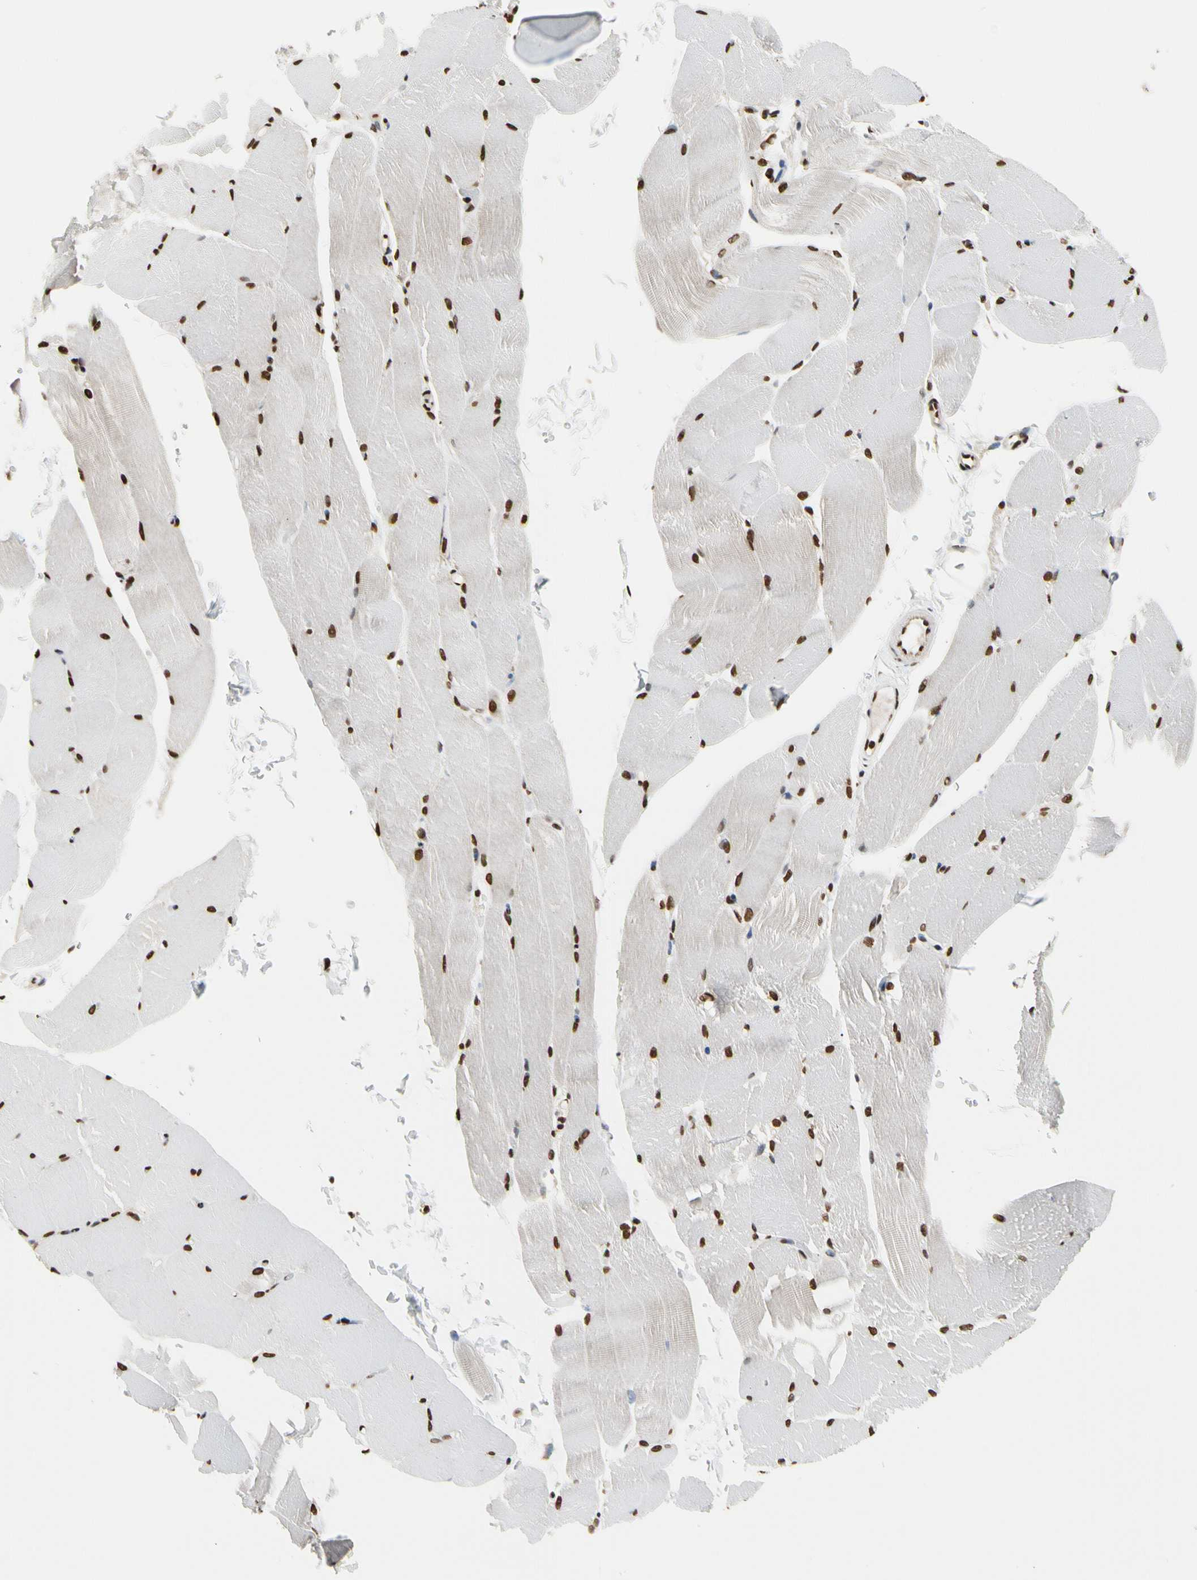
{"staining": {"intensity": "strong", "quantity": ">75%", "location": "nuclear"}, "tissue": "skeletal muscle", "cell_type": "Myocytes", "image_type": "normal", "snomed": [{"axis": "morphology", "description": "Normal tissue, NOS"}, {"axis": "topography", "description": "Skeletal muscle"}, {"axis": "topography", "description": "Parathyroid gland"}], "caption": "IHC staining of benign skeletal muscle, which exhibits high levels of strong nuclear staining in approximately >75% of myocytes indicating strong nuclear protein expression. The staining was performed using DAB (brown) for protein detection and nuclei were counterstained in hematoxylin (blue).", "gene": "HNRNPK", "patient": {"sex": "female", "age": 37}}